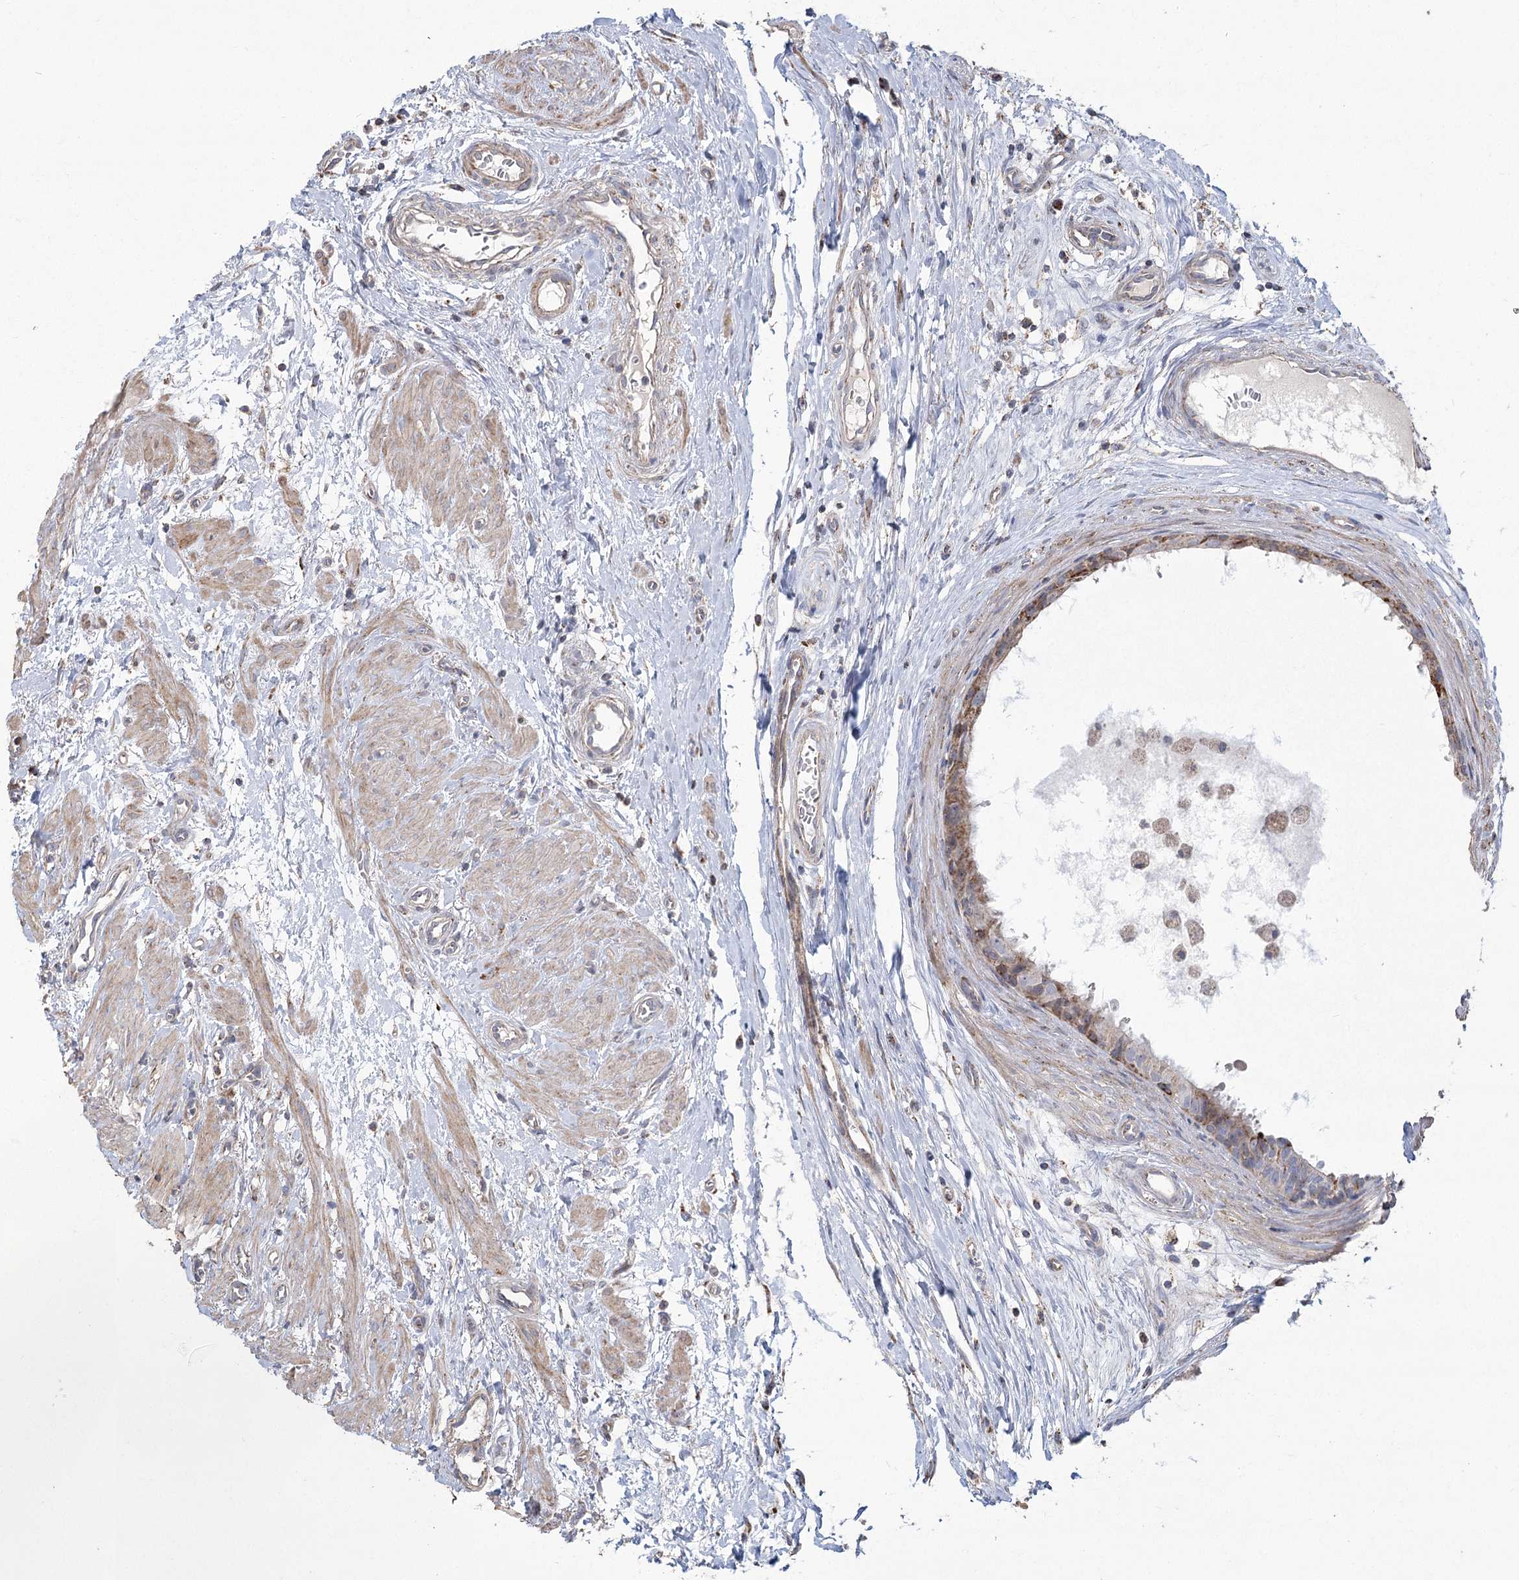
{"staining": {"intensity": "moderate", "quantity": ">75%", "location": "cytoplasmic/membranous"}, "tissue": "epididymis", "cell_type": "Glandular cells", "image_type": "normal", "snomed": [{"axis": "morphology", "description": "Normal tissue, NOS"}, {"axis": "morphology", "description": "Inflammation, NOS"}, {"axis": "topography", "description": "Epididymis"}], "caption": "An immunohistochemistry (IHC) photomicrograph of unremarkable tissue is shown. Protein staining in brown highlights moderate cytoplasmic/membranous positivity in epididymis within glandular cells. Ihc stains the protein of interest in brown and the nuclei are stained blue.", "gene": "RANBP3L", "patient": {"sex": "male", "age": 85}}